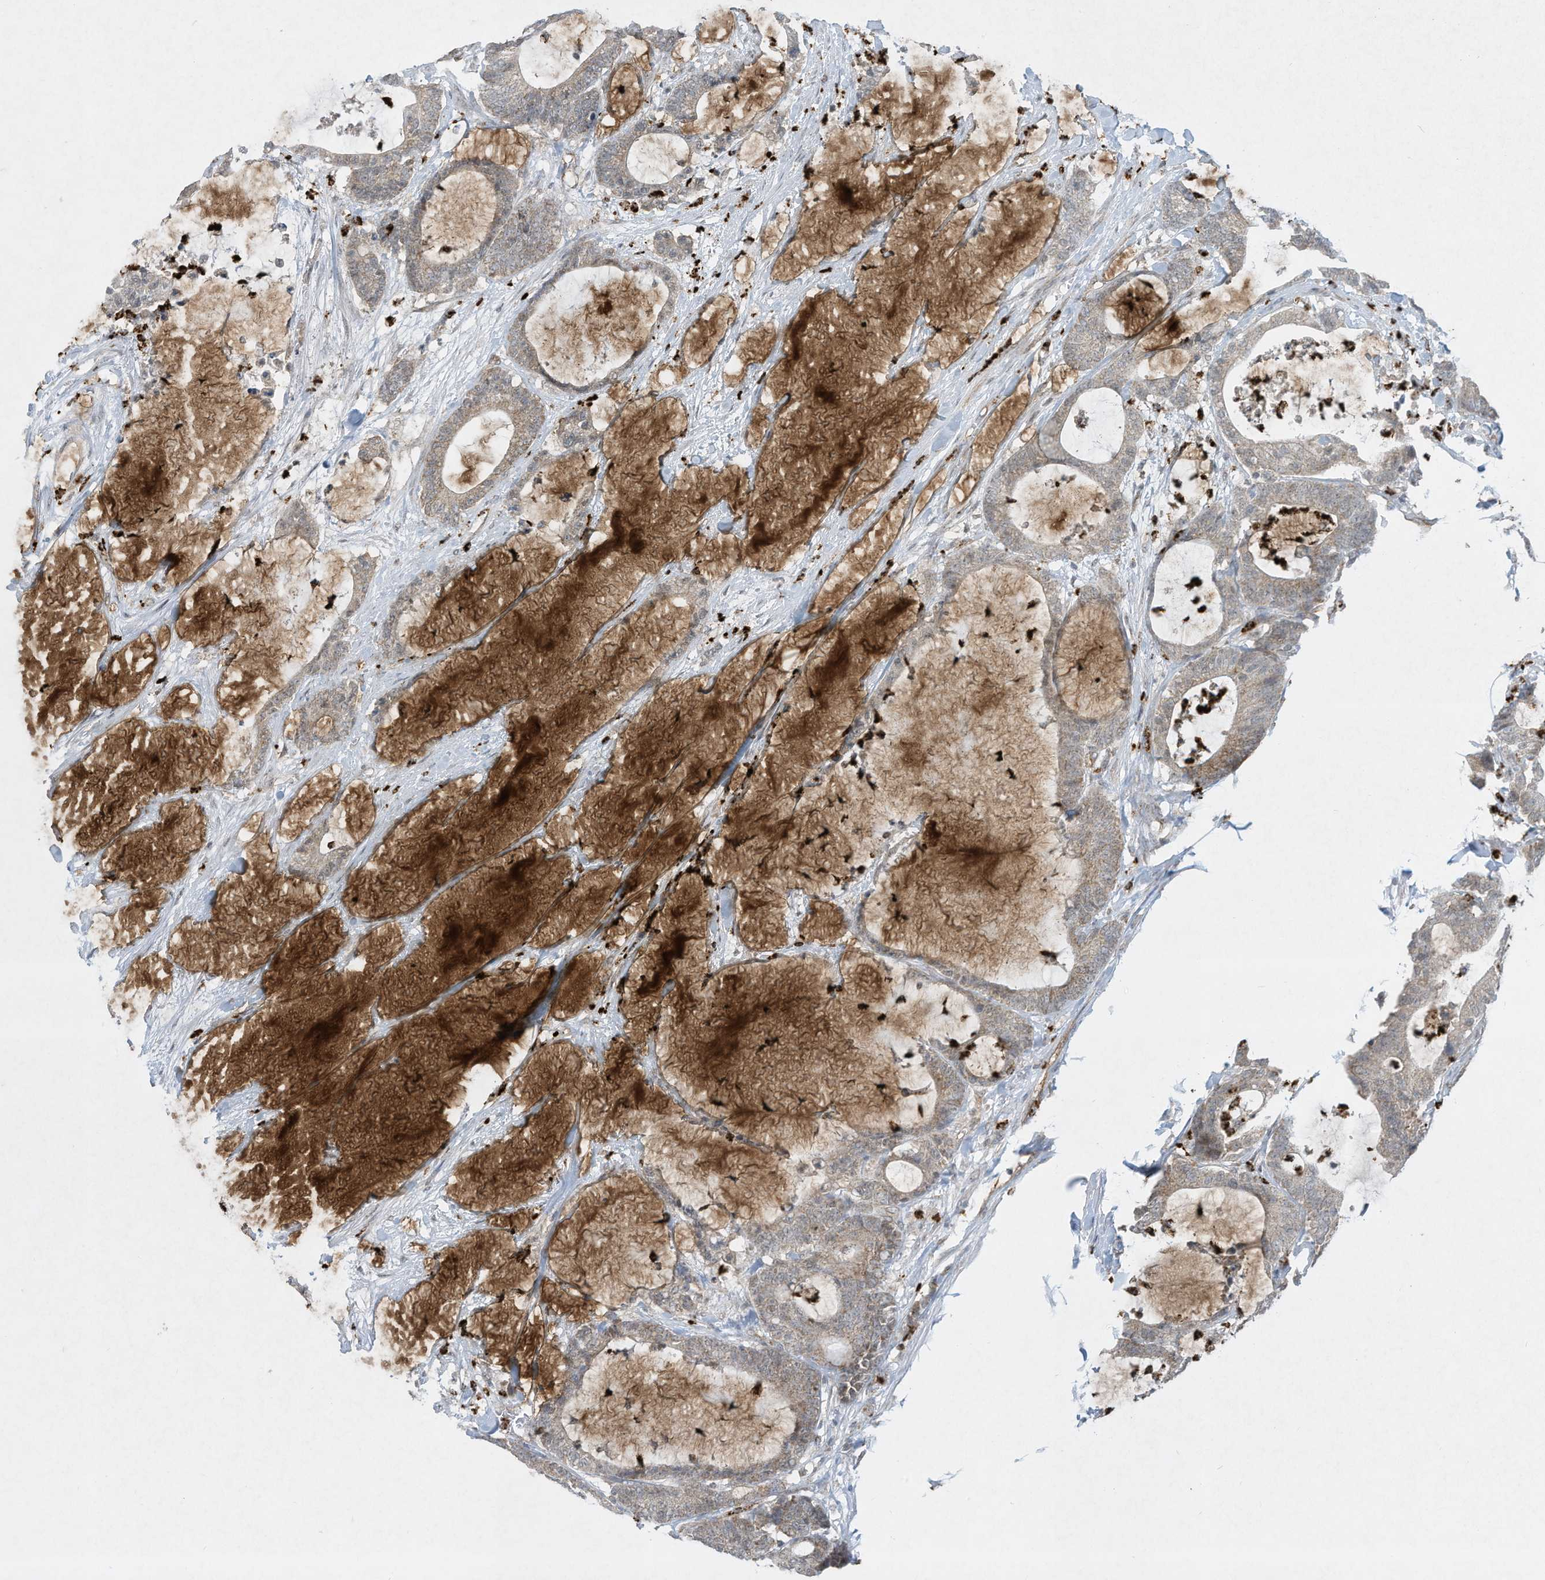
{"staining": {"intensity": "weak", "quantity": "25%-75%", "location": "cytoplasmic/membranous"}, "tissue": "colorectal cancer", "cell_type": "Tumor cells", "image_type": "cancer", "snomed": [{"axis": "morphology", "description": "Adenocarcinoma, NOS"}, {"axis": "topography", "description": "Colon"}], "caption": "DAB immunohistochemical staining of human colorectal cancer (adenocarcinoma) displays weak cytoplasmic/membranous protein expression in approximately 25%-75% of tumor cells.", "gene": "CHRNA4", "patient": {"sex": "female", "age": 84}}